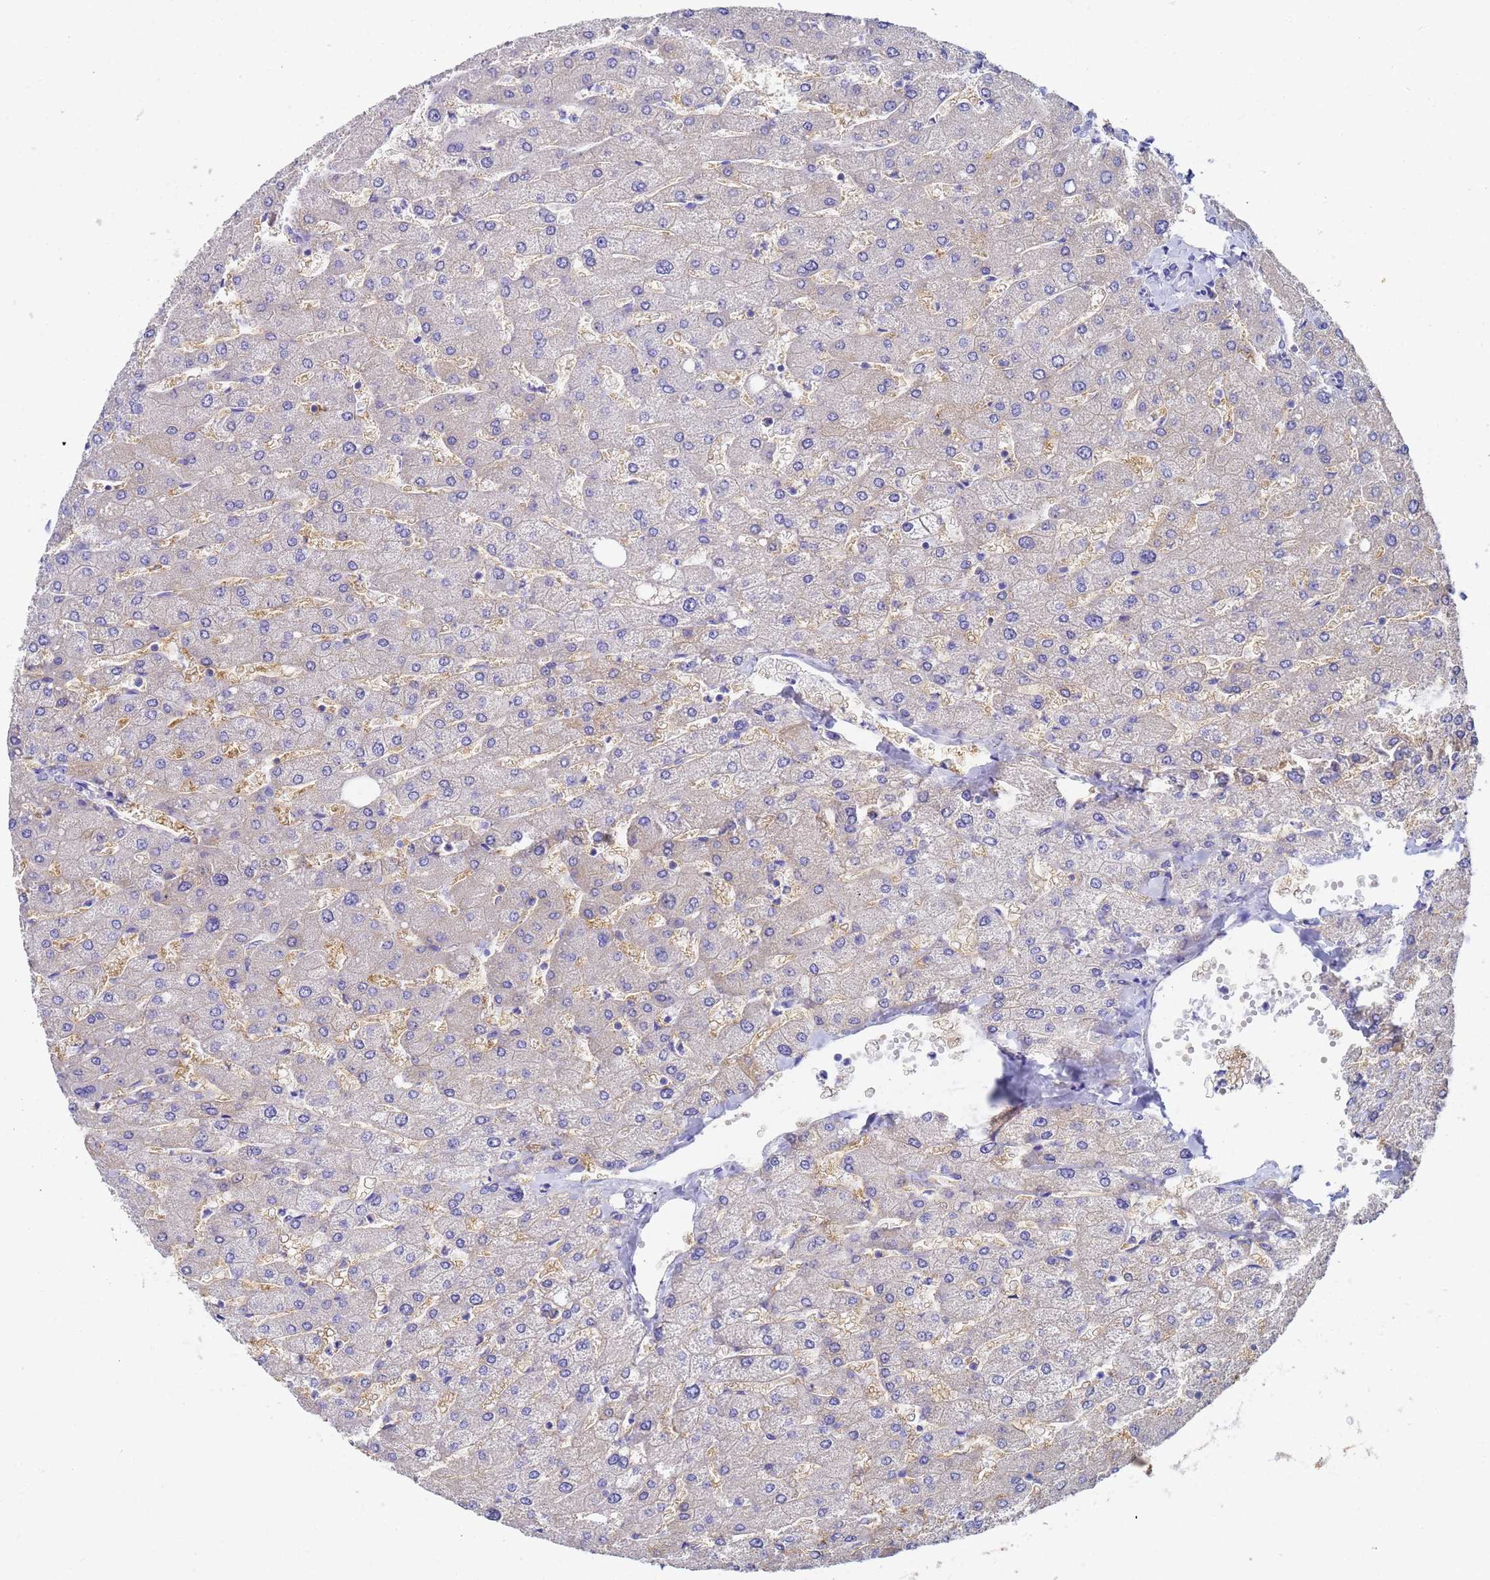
{"staining": {"intensity": "negative", "quantity": "none", "location": "none"}, "tissue": "liver", "cell_type": "Cholangiocytes", "image_type": "normal", "snomed": [{"axis": "morphology", "description": "Normal tissue, NOS"}, {"axis": "topography", "description": "Liver"}], "caption": "The immunohistochemistry micrograph has no significant expression in cholangiocytes of liver.", "gene": "C2orf72", "patient": {"sex": "male", "age": 55}}